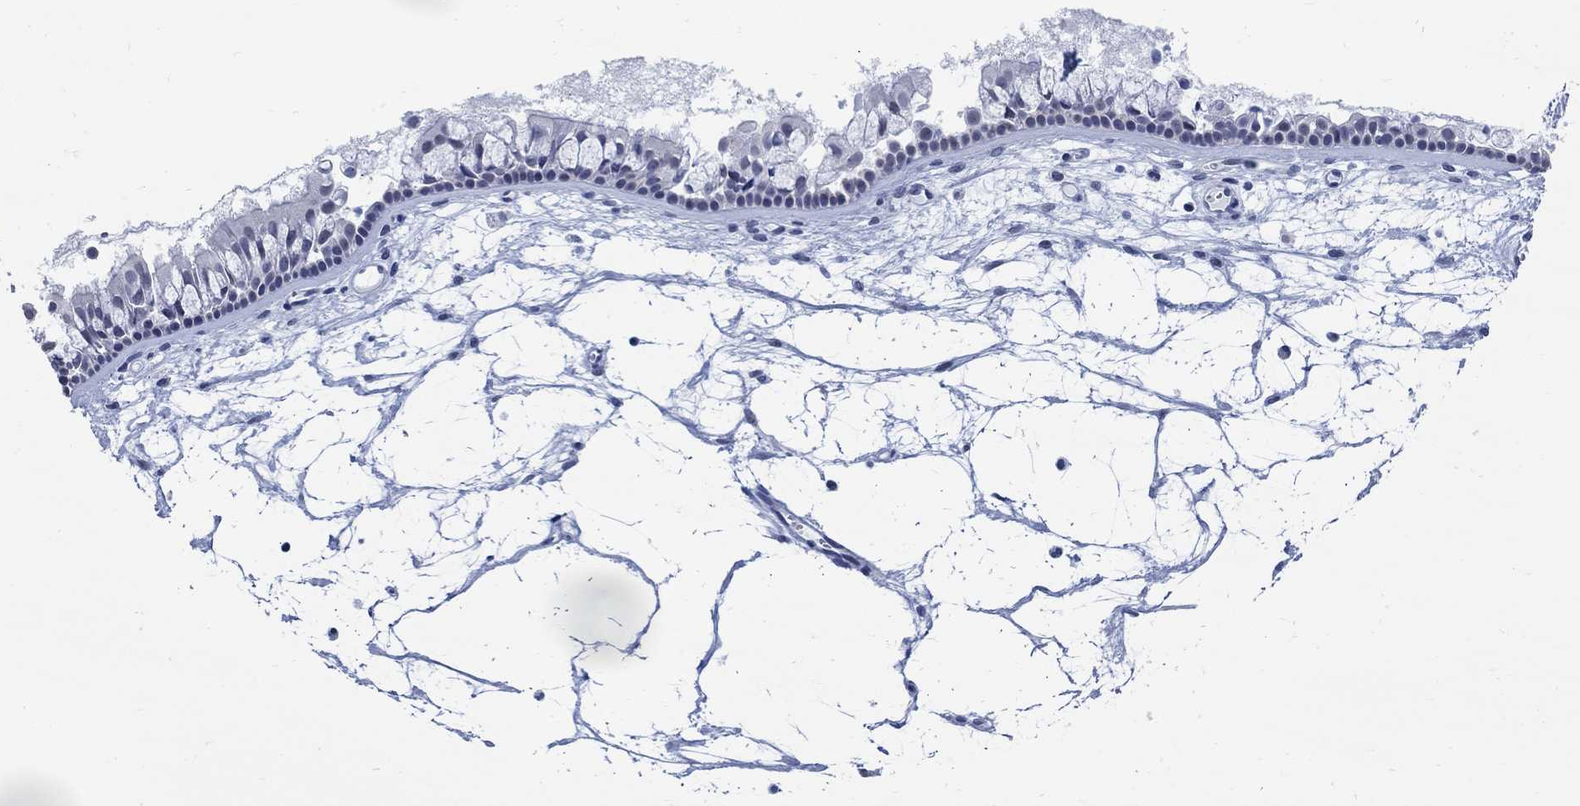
{"staining": {"intensity": "negative", "quantity": "none", "location": "none"}, "tissue": "nasopharynx", "cell_type": "Respiratory epithelial cells", "image_type": "normal", "snomed": [{"axis": "morphology", "description": "Normal tissue, NOS"}, {"axis": "topography", "description": "Nasopharynx"}], "caption": "Immunohistochemistry (IHC) image of normal nasopharynx stained for a protein (brown), which displays no positivity in respiratory epithelial cells. (Brightfield microscopy of DAB (3,3'-diaminobenzidine) immunohistochemistry (IHC) at high magnification).", "gene": "DLK1", "patient": {"sex": "female", "age": 68}}